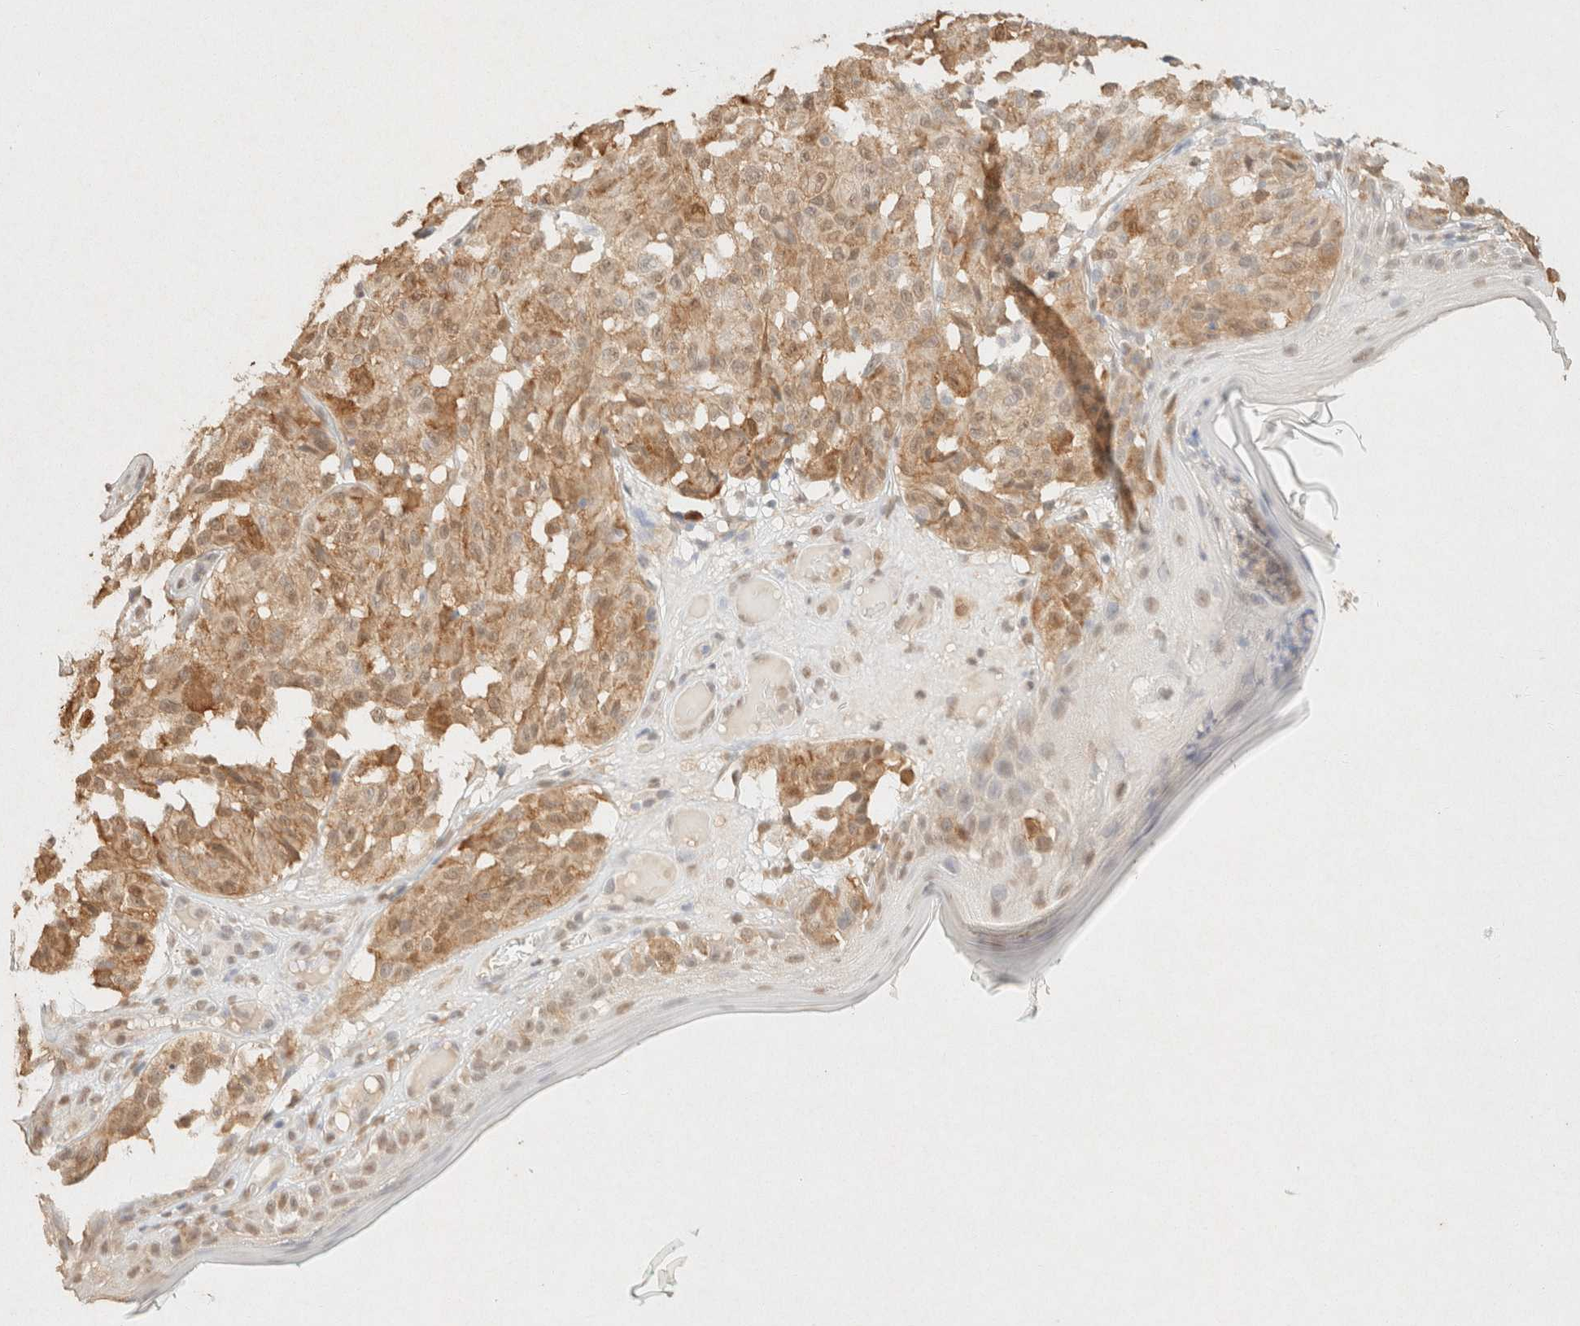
{"staining": {"intensity": "moderate", "quantity": ">75%", "location": "cytoplasmic/membranous"}, "tissue": "melanoma", "cell_type": "Tumor cells", "image_type": "cancer", "snomed": [{"axis": "morphology", "description": "Malignant melanoma, NOS"}, {"axis": "topography", "description": "Skin"}], "caption": "An IHC histopathology image of tumor tissue is shown. Protein staining in brown highlights moderate cytoplasmic/membranous positivity in melanoma within tumor cells.", "gene": "S100A13", "patient": {"sex": "female", "age": 46}}